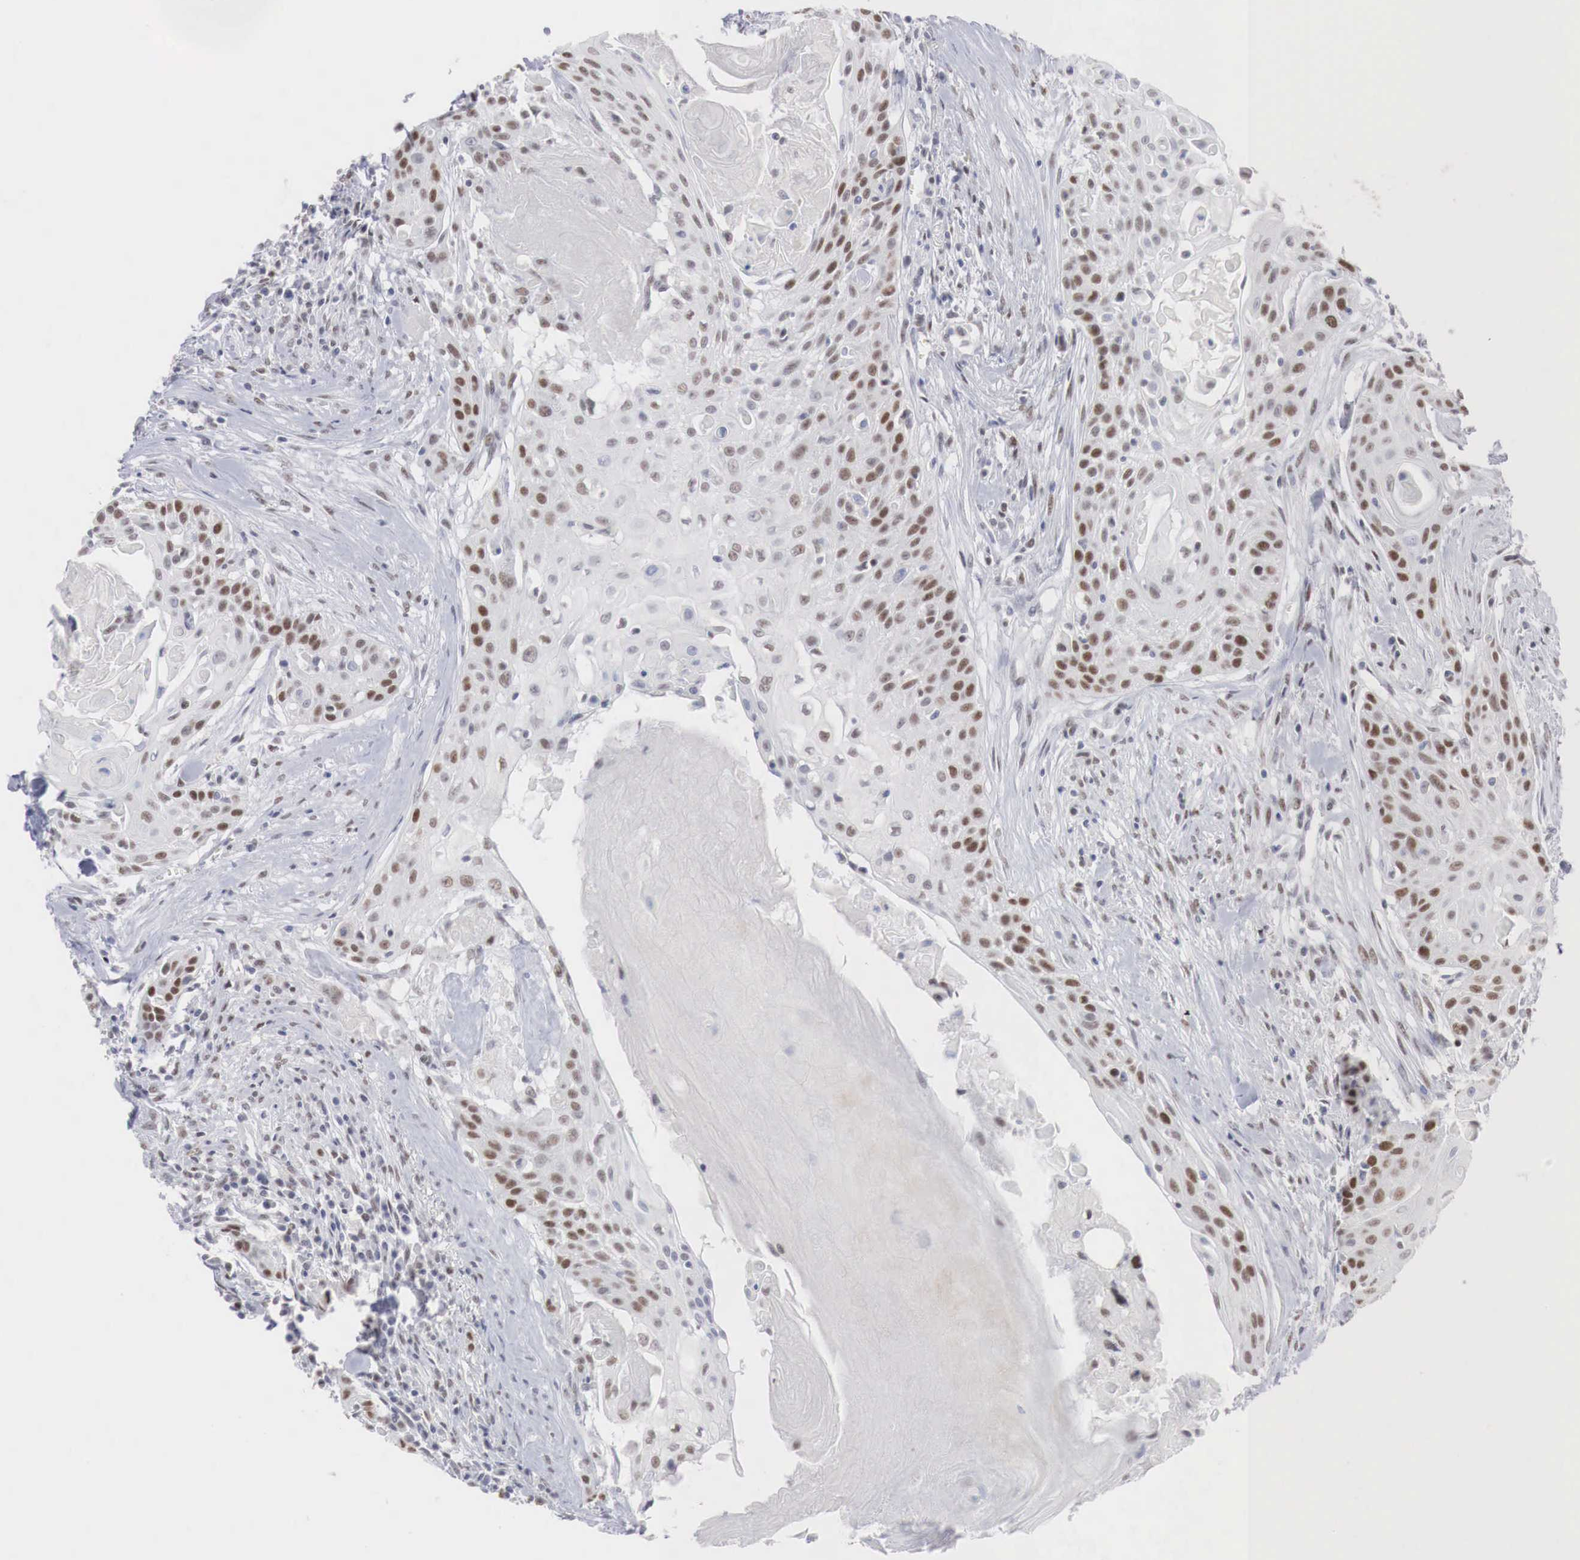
{"staining": {"intensity": "moderate", "quantity": ">75%", "location": "nuclear"}, "tissue": "head and neck cancer", "cell_type": "Tumor cells", "image_type": "cancer", "snomed": [{"axis": "morphology", "description": "Squamous cell carcinoma, NOS"}, {"axis": "morphology", "description": "Squamous cell carcinoma, metastatic, NOS"}, {"axis": "topography", "description": "Lymph node"}, {"axis": "topography", "description": "Salivary gland"}, {"axis": "topography", "description": "Head-Neck"}], "caption": "Immunohistochemical staining of human metastatic squamous cell carcinoma (head and neck) exhibits moderate nuclear protein positivity in approximately >75% of tumor cells. Nuclei are stained in blue.", "gene": "FOXP2", "patient": {"sex": "female", "age": 74}}